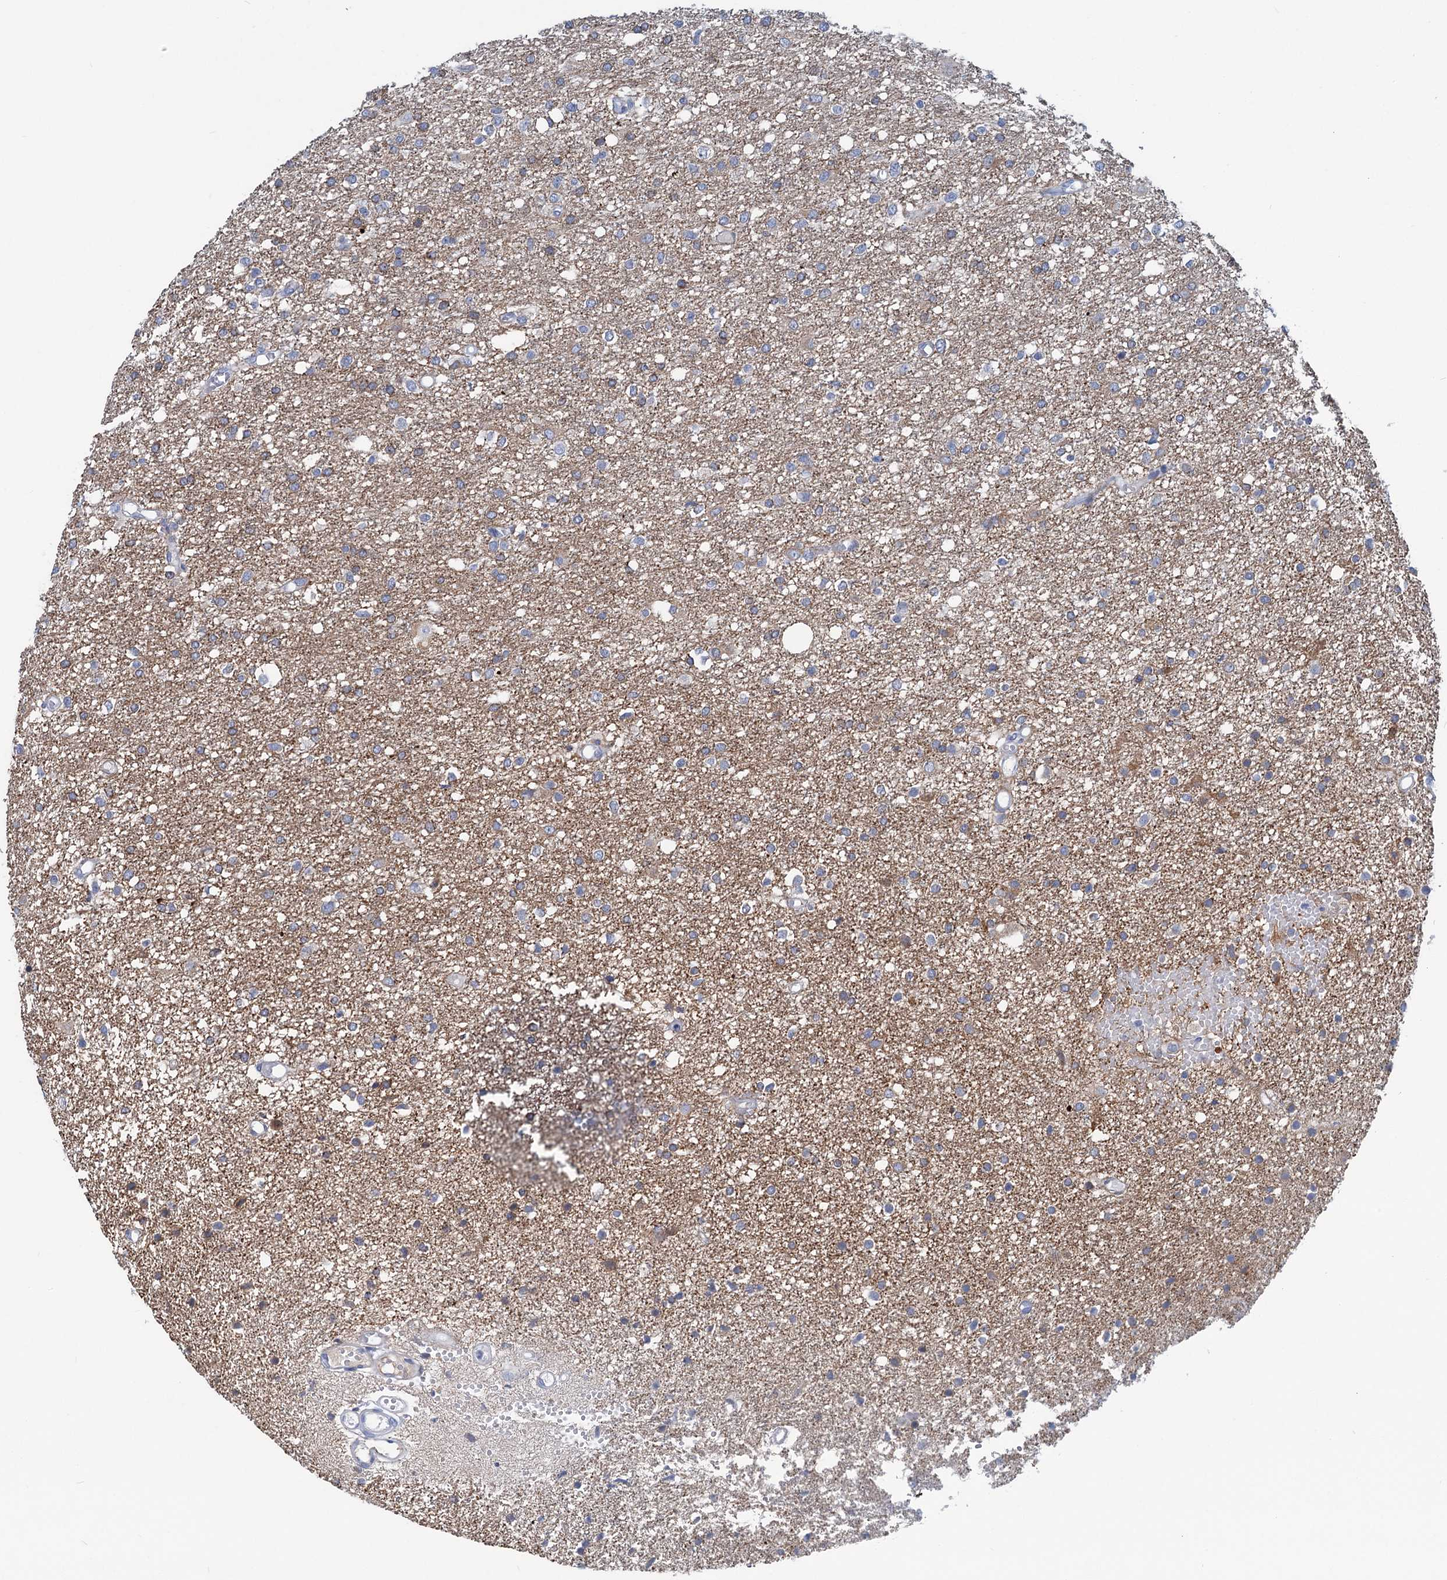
{"staining": {"intensity": "weak", "quantity": "25%-75%", "location": "cytoplasmic/membranous"}, "tissue": "glioma", "cell_type": "Tumor cells", "image_type": "cancer", "snomed": [{"axis": "morphology", "description": "Glioma, malignant, High grade"}, {"axis": "topography", "description": "Brain"}], "caption": "The image displays immunohistochemical staining of glioma. There is weak cytoplasmic/membranous expression is identified in about 25%-75% of tumor cells.", "gene": "CHDH", "patient": {"sex": "female", "age": 59}}